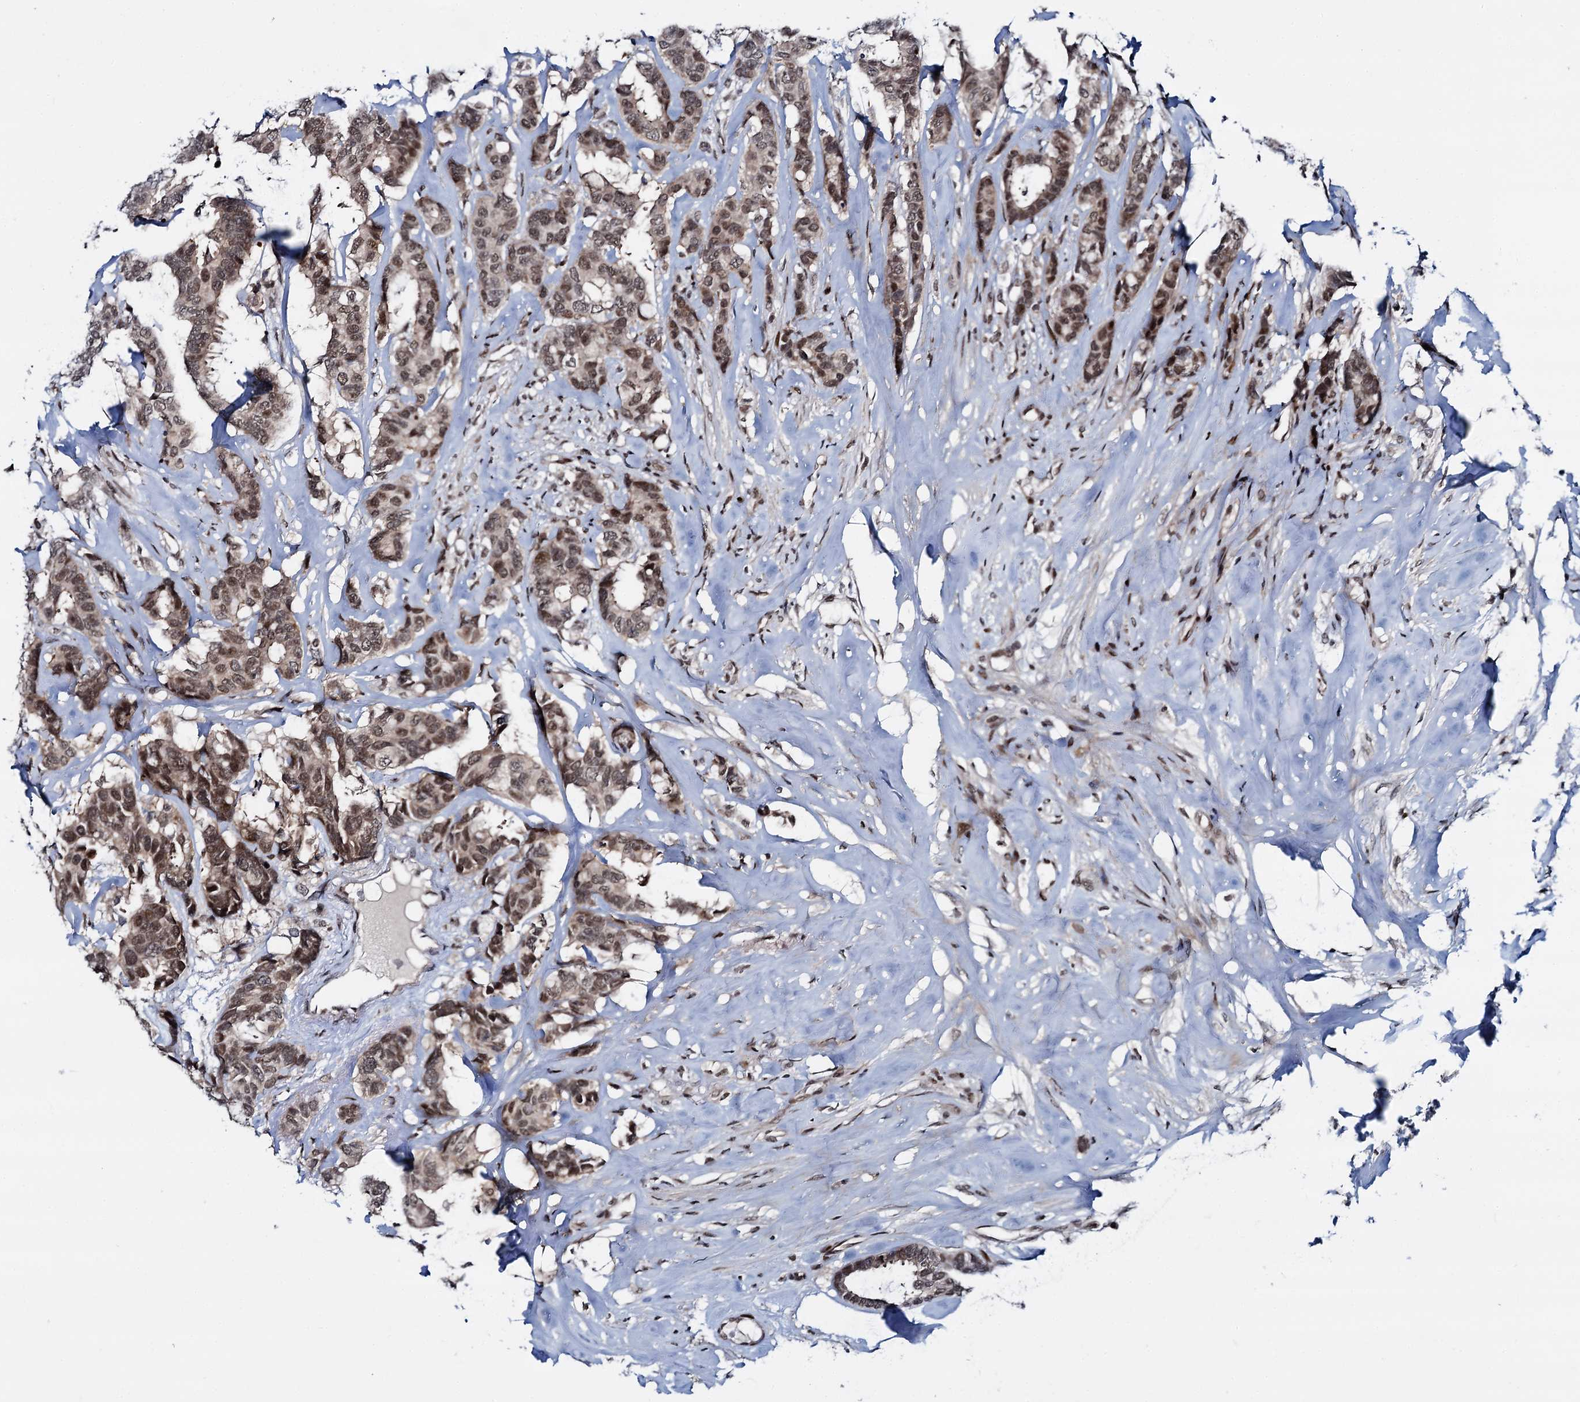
{"staining": {"intensity": "moderate", "quantity": ">75%", "location": "nuclear"}, "tissue": "breast cancer", "cell_type": "Tumor cells", "image_type": "cancer", "snomed": [{"axis": "morphology", "description": "Duct carcinoma"}, {"axis": "topography", "description": "Breast"}], "caption": "Immunohistochemical staining of human breast cancer demonstrates medium levels of moderate nuclear protein expression in approximately >75% of tumor cells. (DAB (3,3'-diaminobenzidine) = brown stain, brightfield microscopy at high magnification).", "gene": "RUFY2", "patient": {"sex": "female", "age": 87}}